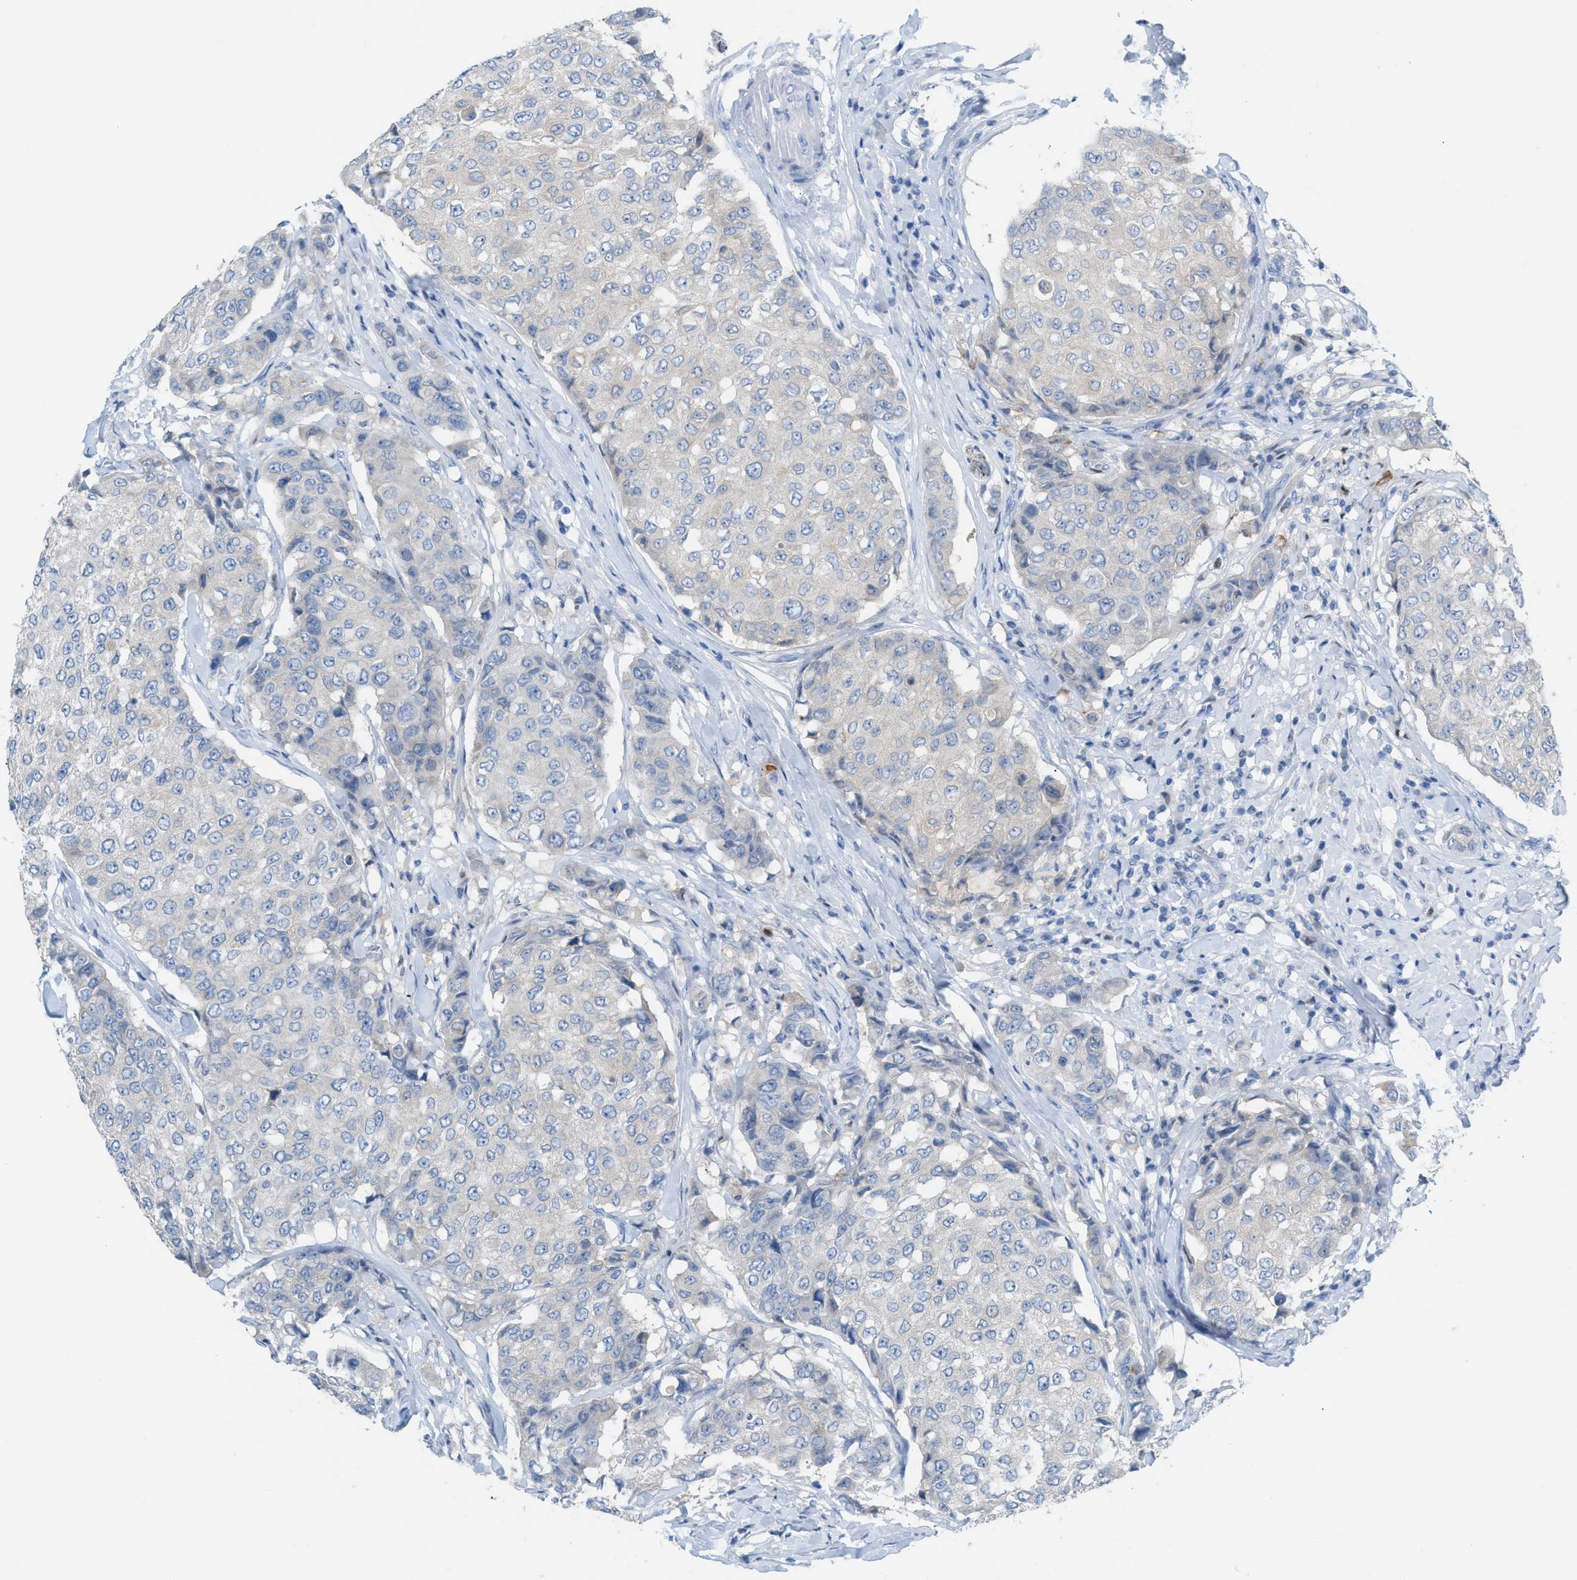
{"staining": {"intensity": "negative", "quantity": "none", "location": "none"}, "tissue": "breast cancer", "cell_type": "Tumor cells", "image_type": "cancer", "snomed": [{"axis": "morphology", "description": "Duct carcinoma"}, {"axis": "topography", "description": "Breast"}], "caption": "A high-resolution micrograph shows IHC staining of breast cancer, which exhibits no significant staining in tumor cells. (Brightfield microscopy of DAB immunohistochemistry (IHC) at high magnification).", "gene": "PPM1D", "patient": {"sex": "female", "age": 27}}